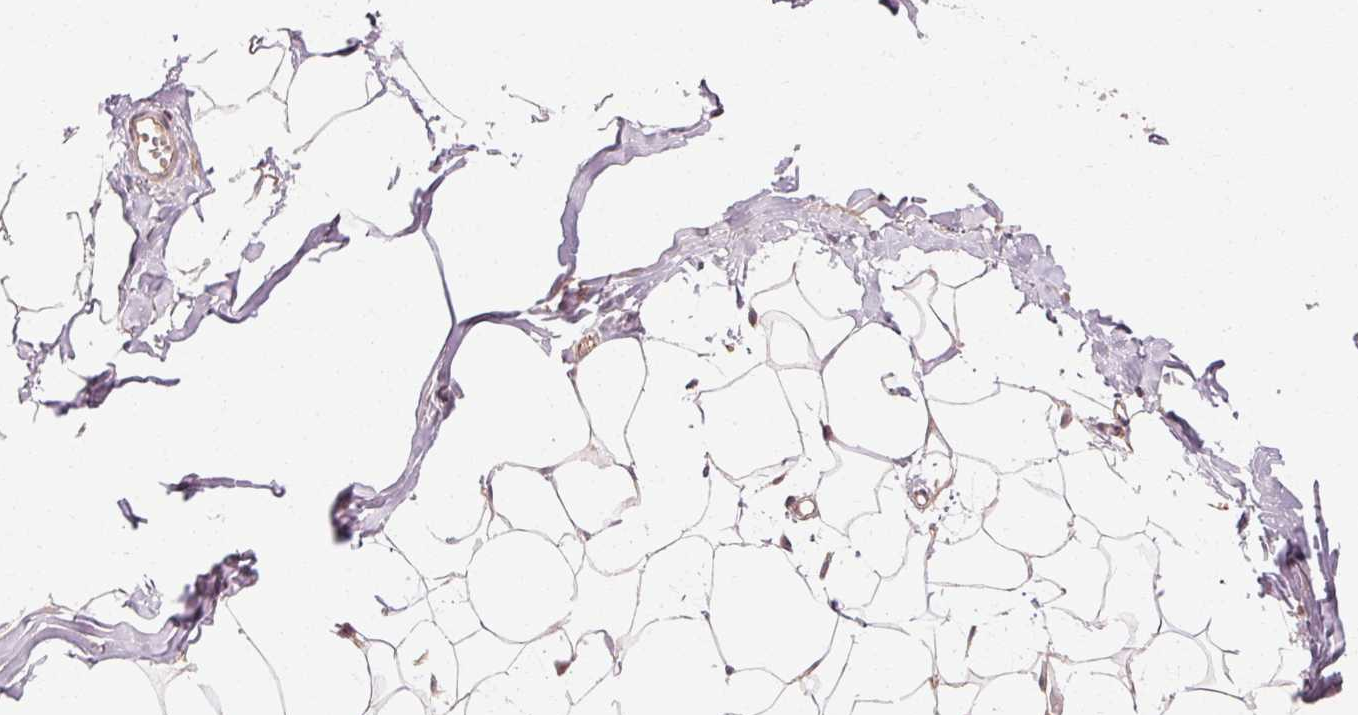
{"staining": {"intensity": "weak", "quantity": ">75%", "location": "cytoplasmic/membranous"}, "tissue": "breast", "cell_type": "Adipocytes", "image_type": "normal", "snomed": [{"axis": "morphology", "description": "Normal tissue, NOS"}, {"axis": "topography", "description": "Breast"}], "caption": "Immunohistochemical staining of benign breast exhibits >75% levels of weak cytoplasmic/membranous protein expression in approximately >75% of adipocytes.", "gene": "CTNNA1", "patient": {"sex": "female", "age": 27}}